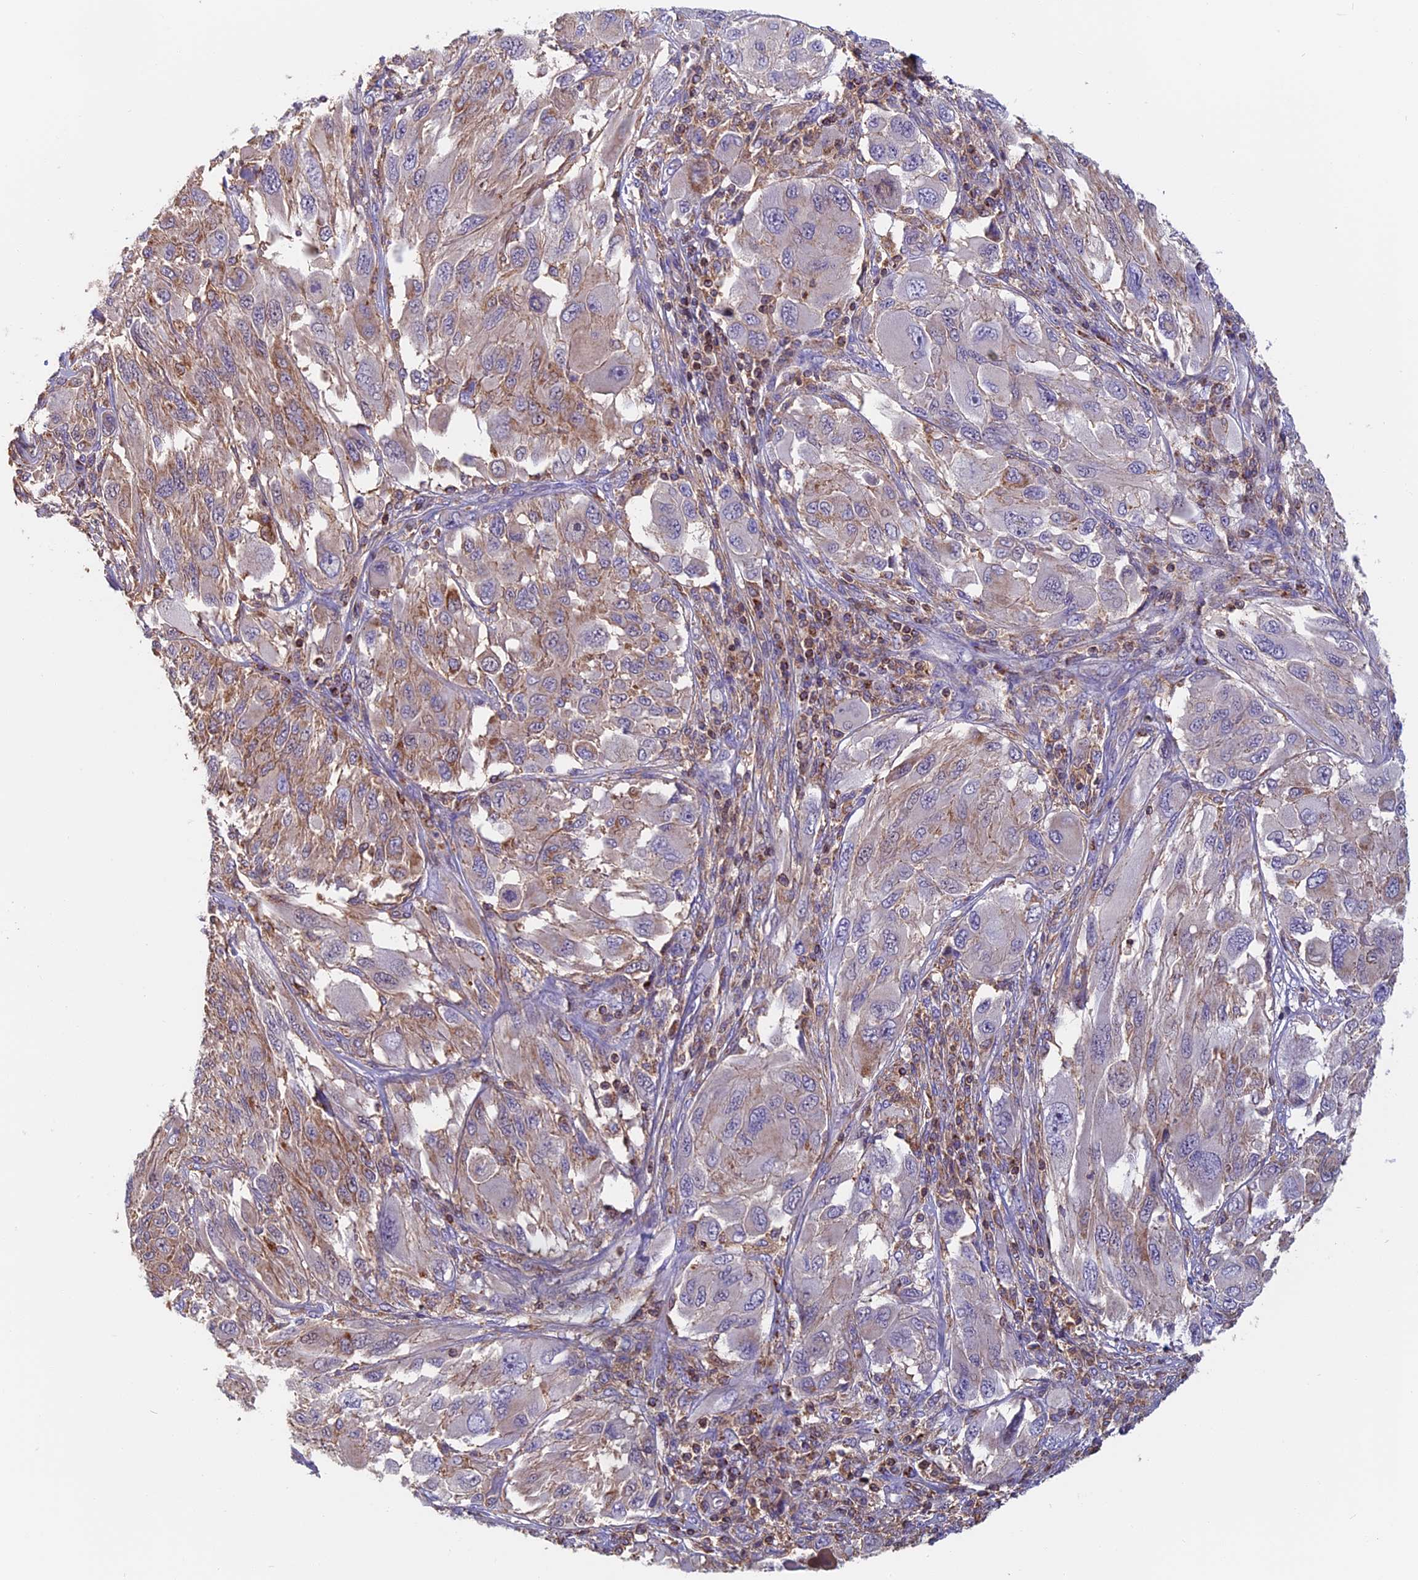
{"staining": {"intensity": "weak", "quantity": ">75%", "location": "cytoplasmic/membranous"}, "tissue": "melanoma", "cell_type": "Tumor cells", "image_type": "cancer", "snomed": [{"axis": "morphology", "description": "Malignant melanoma, NOS"}, {"axis": "topography", "description": "Skin"}], "caption": "Protein positivity by immunohistochemistry (IHC) displays weak cytoplasmic/membranous positivity in about >75% of tumor cells in melanoma.", "gene": "HSD17B8", "patient": {"sex": "female", "age": 91}}